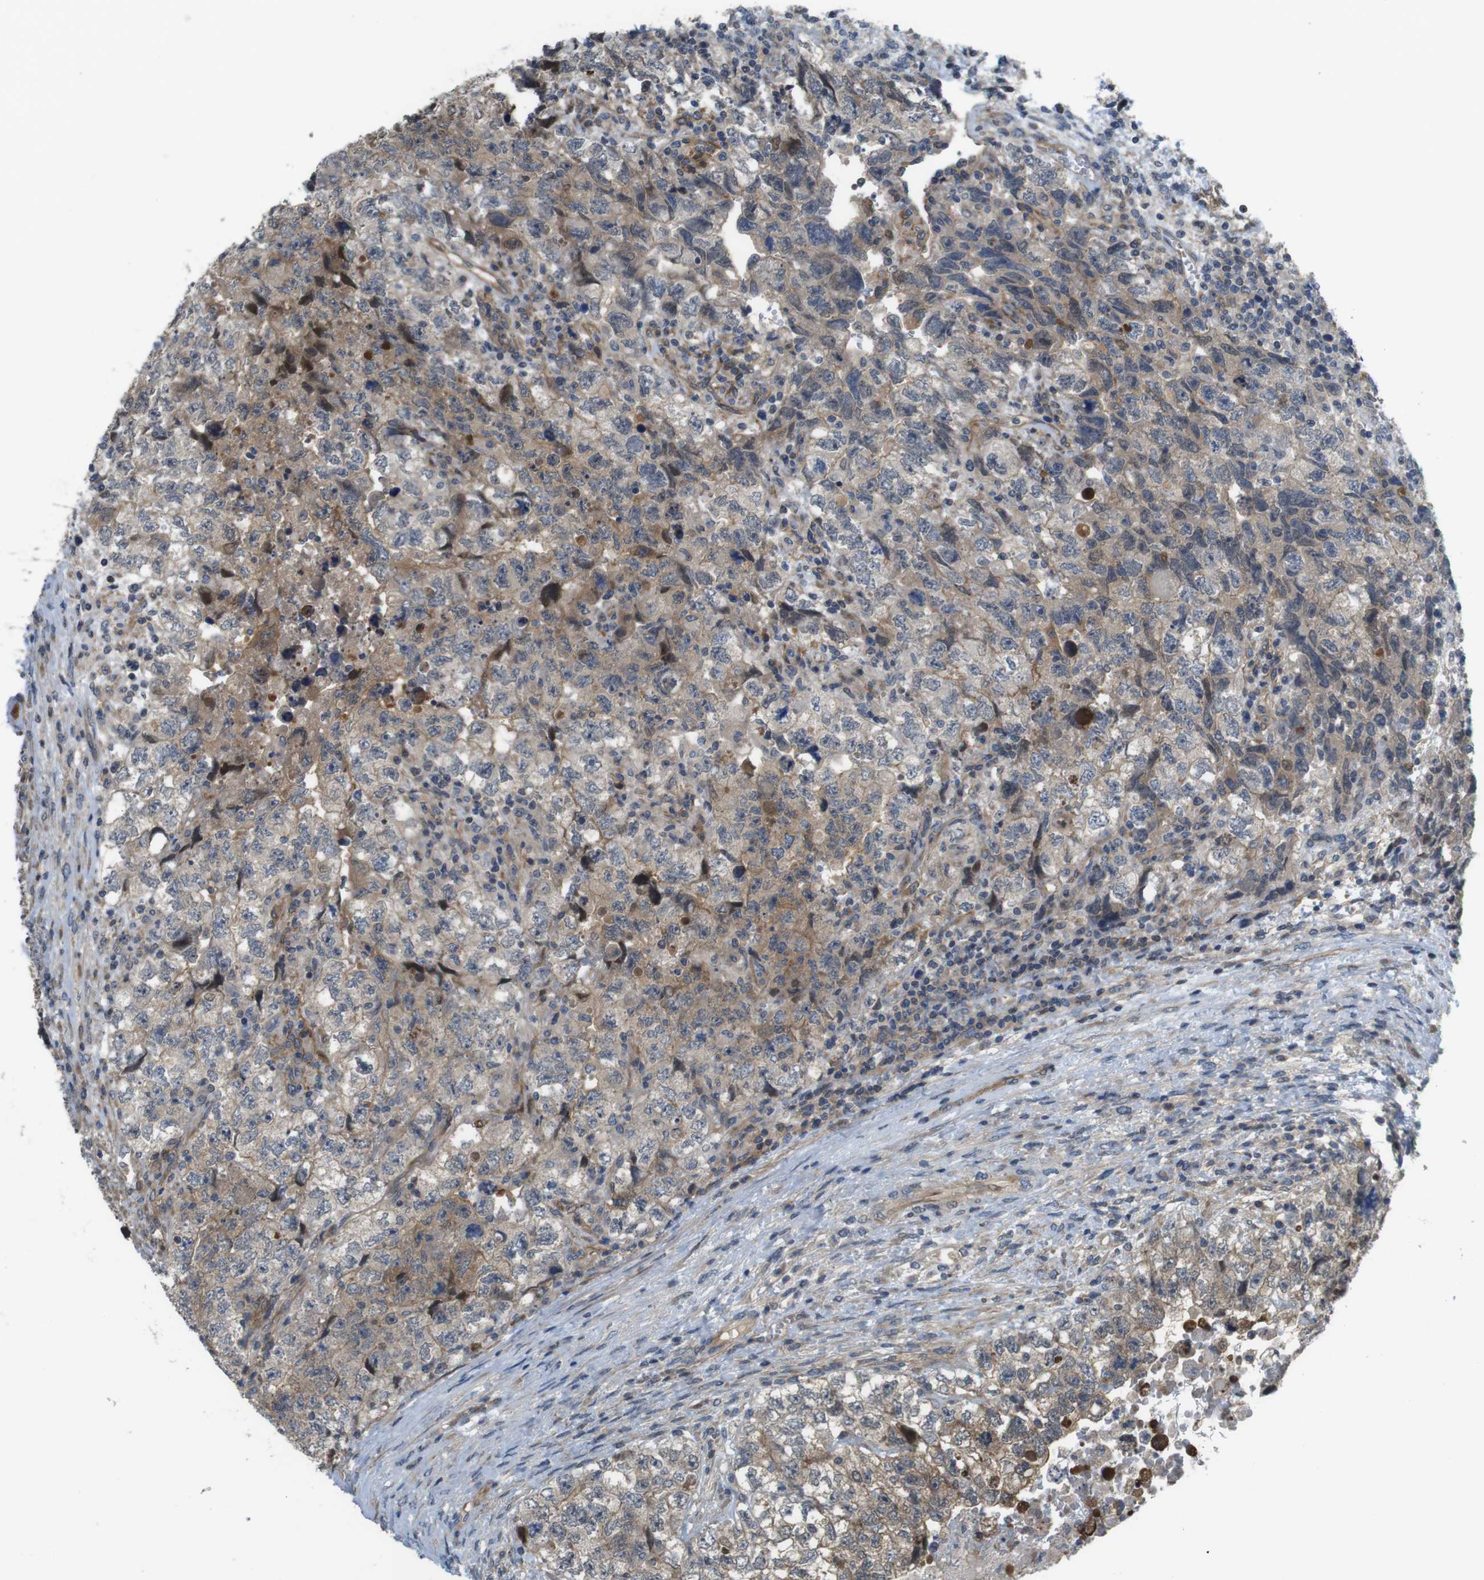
{"staining": {"intensity": "moderate", "quantity": "25%-75%", "location": "cytoplasmic/membranous"}, "tissue": "testis cancer", "cell_type": "Tumor cells", "image_type": "cancer", "snomed": [{"axis": "morphology", "description": "Carcinoma, Embryonal, NOS"}, {"axis": "topography", "description": "Testis"}], "caption": "Immunohistochemical staining of human testis cancer (embryonal carcinoma) displays medium levels of moderate cytoplasmic/membranous positivity in approximately 25%-75% of tumor cells. (DAB IHC with brightfield microscopy, high magnification).", "gene": "ABHD15", "patient": {"sex": "male", "age": 36}}